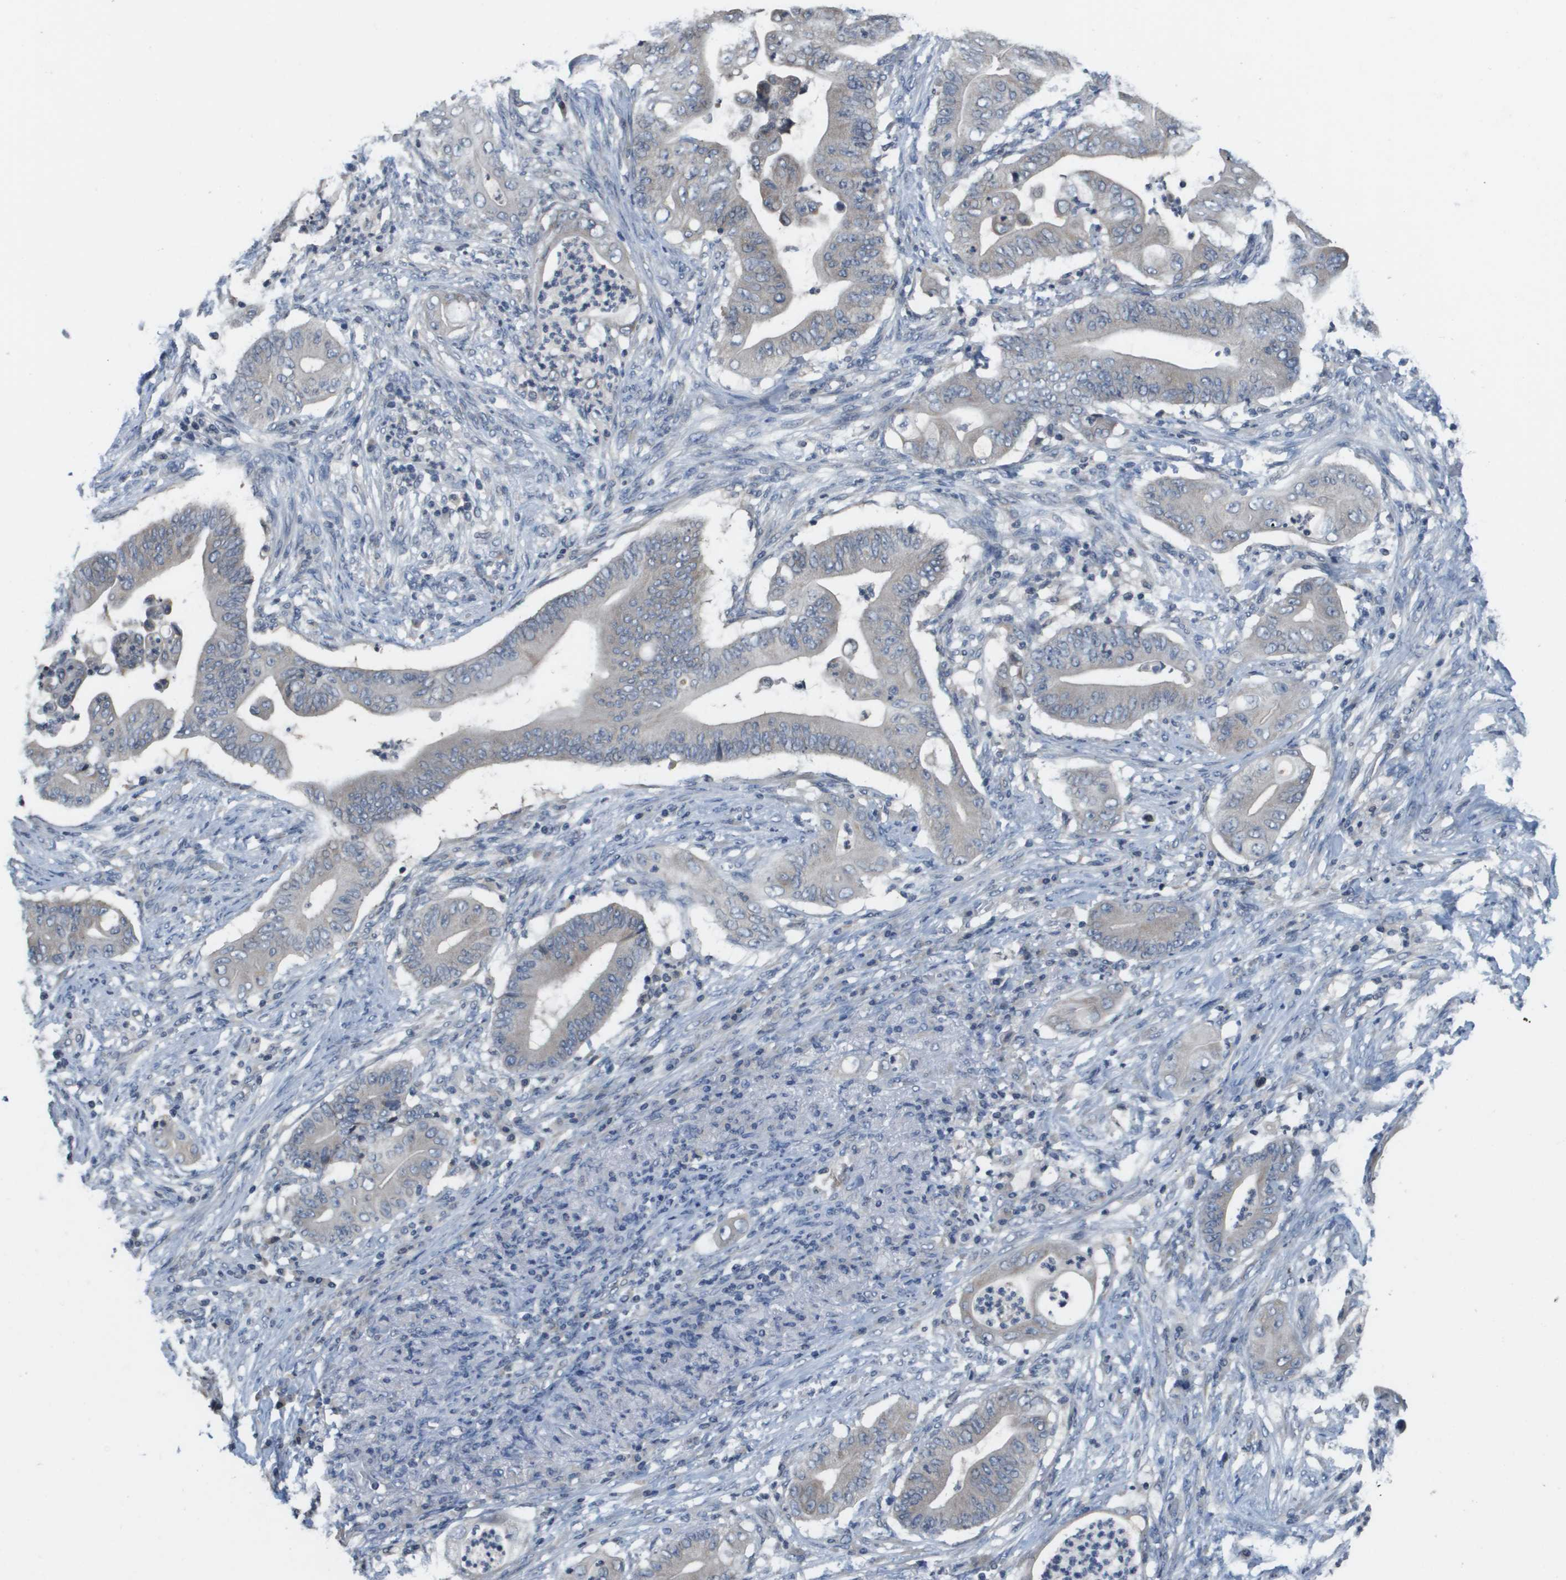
{"staining": {"intensity": "weak", "quantity": "<25%", "location": "cytoplasmic/membranous"}, "tissue": "stomach cancer", "cell_type": "Tumor cells", "image_type": "cancer", "snomed": [{"axis": "morphology", "description": "Adenocarcinoma, NOS"}, {"axis": "topography", "description": "Stomach"}], "caption": "There is no significant expression in tumor cells of stomach cancer.", "gene": "CAPN11", "patient": {"sex": "female", "age": 73}}